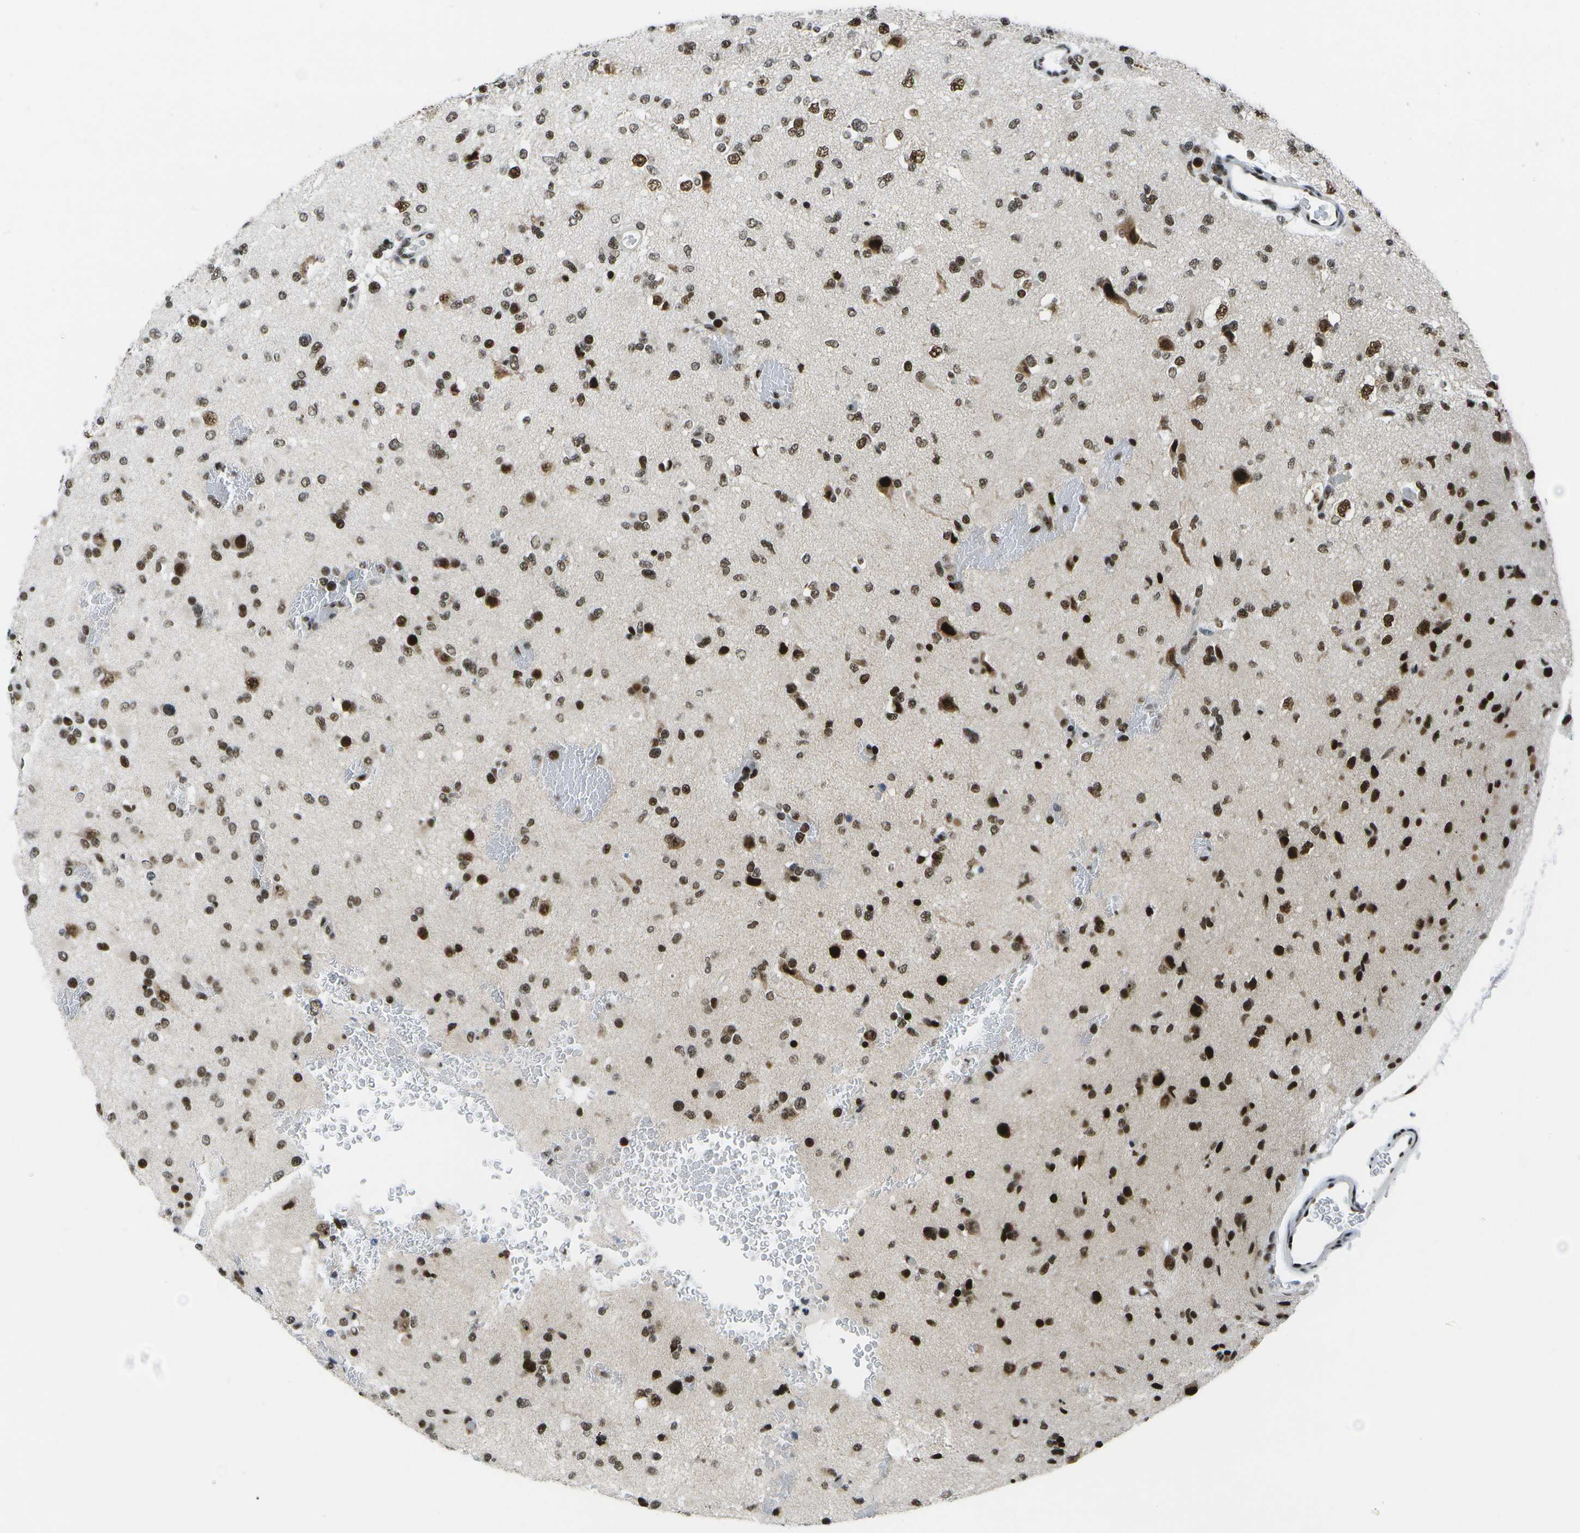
{"staining": {"intensity": "strong", "quantity": ">75%", "location": "nuclear"}, "tissue": "glioma", "cell_type": "Tumor cells", "image_type": "cancer", "snomed": [{"axis": "morphology", "description": "Glioma, malignant, Low grade"}, {"axis": "topography", "description": "Brain"}], "caption": "High-magnification brightfield microscopy of glioma stained with DAB (3,3'-diaminobenzidine) (brown) and counterstained with hematoxylin (blue). tumor cells exhibit strong nuclear expression is seen in approximately>75% of cells. (DAB = brown stain, brightfield microscopy at high magnification).", "gene": "NSRP1", "patient": {"sex": "female", "age": 22}}